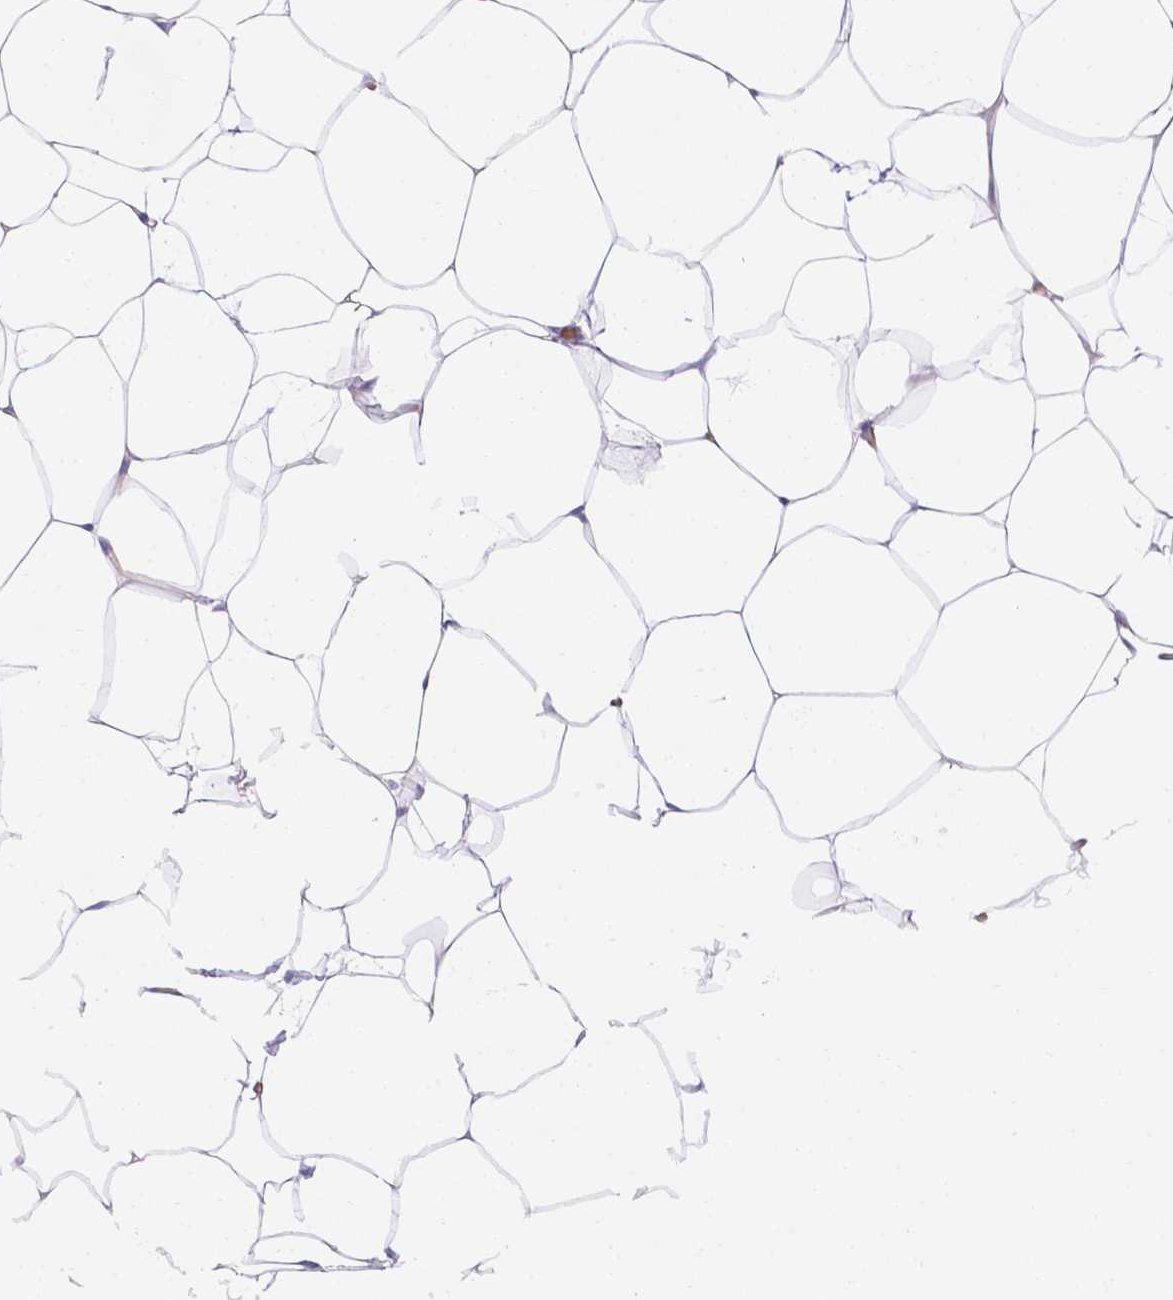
{"staining": {"intensity": "negative", "quantity": "none", "location": "none"}, "tissue": "breast", "cell_type": "Adipocytes", "image_type": "normal", "snomed": [{"axis": "morphology", "description": "Normal tissue, NOS"}, {"axis": "topography", "description": "Breast"}], "caption": "IHC micrograph of benign breast: breast stained with DAB shows no significant protein staining in adipocytes.", "gene": "SLC40A1", "patient": {"sex": "female", "age": 32}}